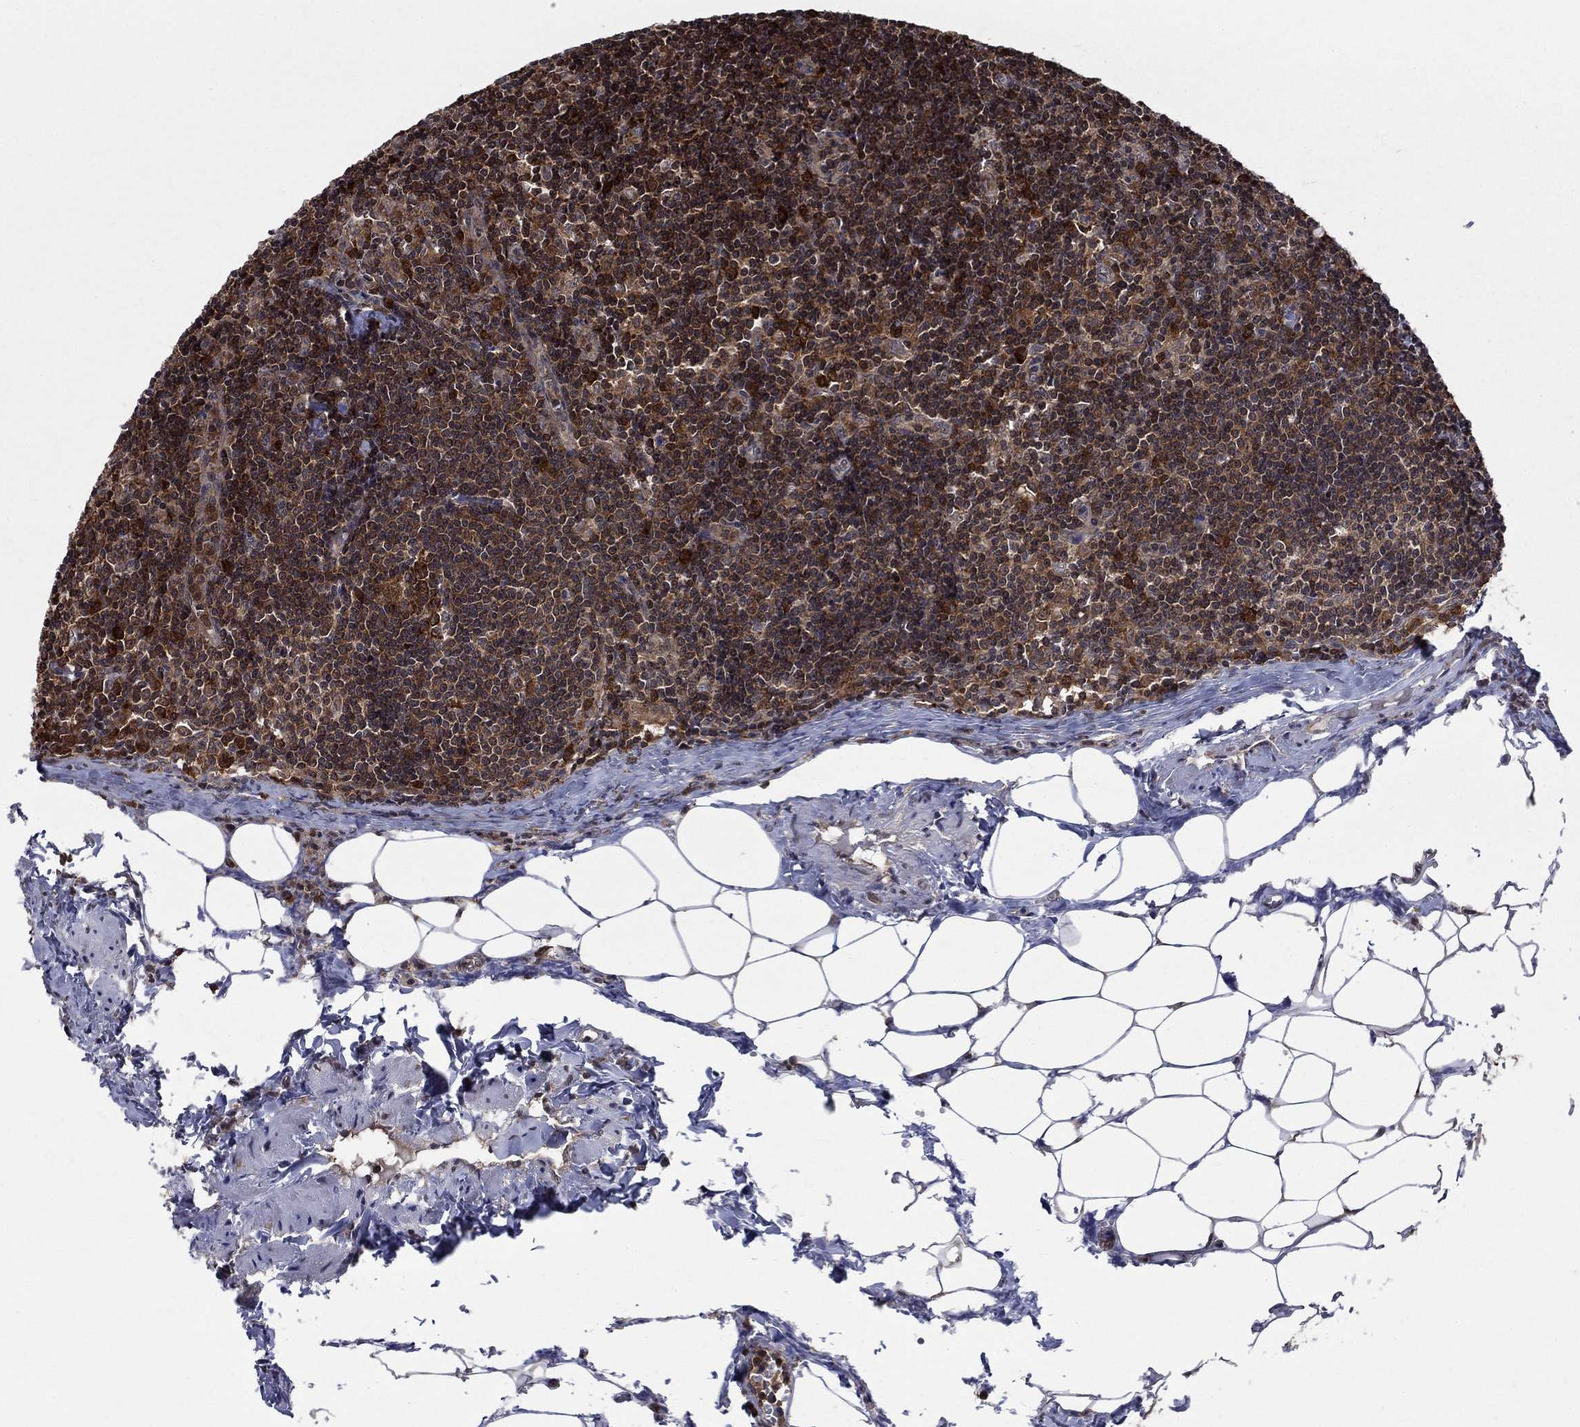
{"staining": {"intensity": "strong", "quantity": "25%-75%", "location": "cytoplasmic/membranous"}, "tissue": "lymph node", "cell_type": "Germinal center cells", "image_type": "normal", "snomed": [{"axis": "morphology", "description": "Normal tissue, NOS"}, {"axis": "topography", "description": "Lymph node"}], "caption": "Human lymph node stained with a brown dye demonstrates strong cytoplasmic/membranous positive positivity in about 25%-75% of germinal center cells.", "gene": "CACYBP", "patient": {"sex": "female", "age": 51}}